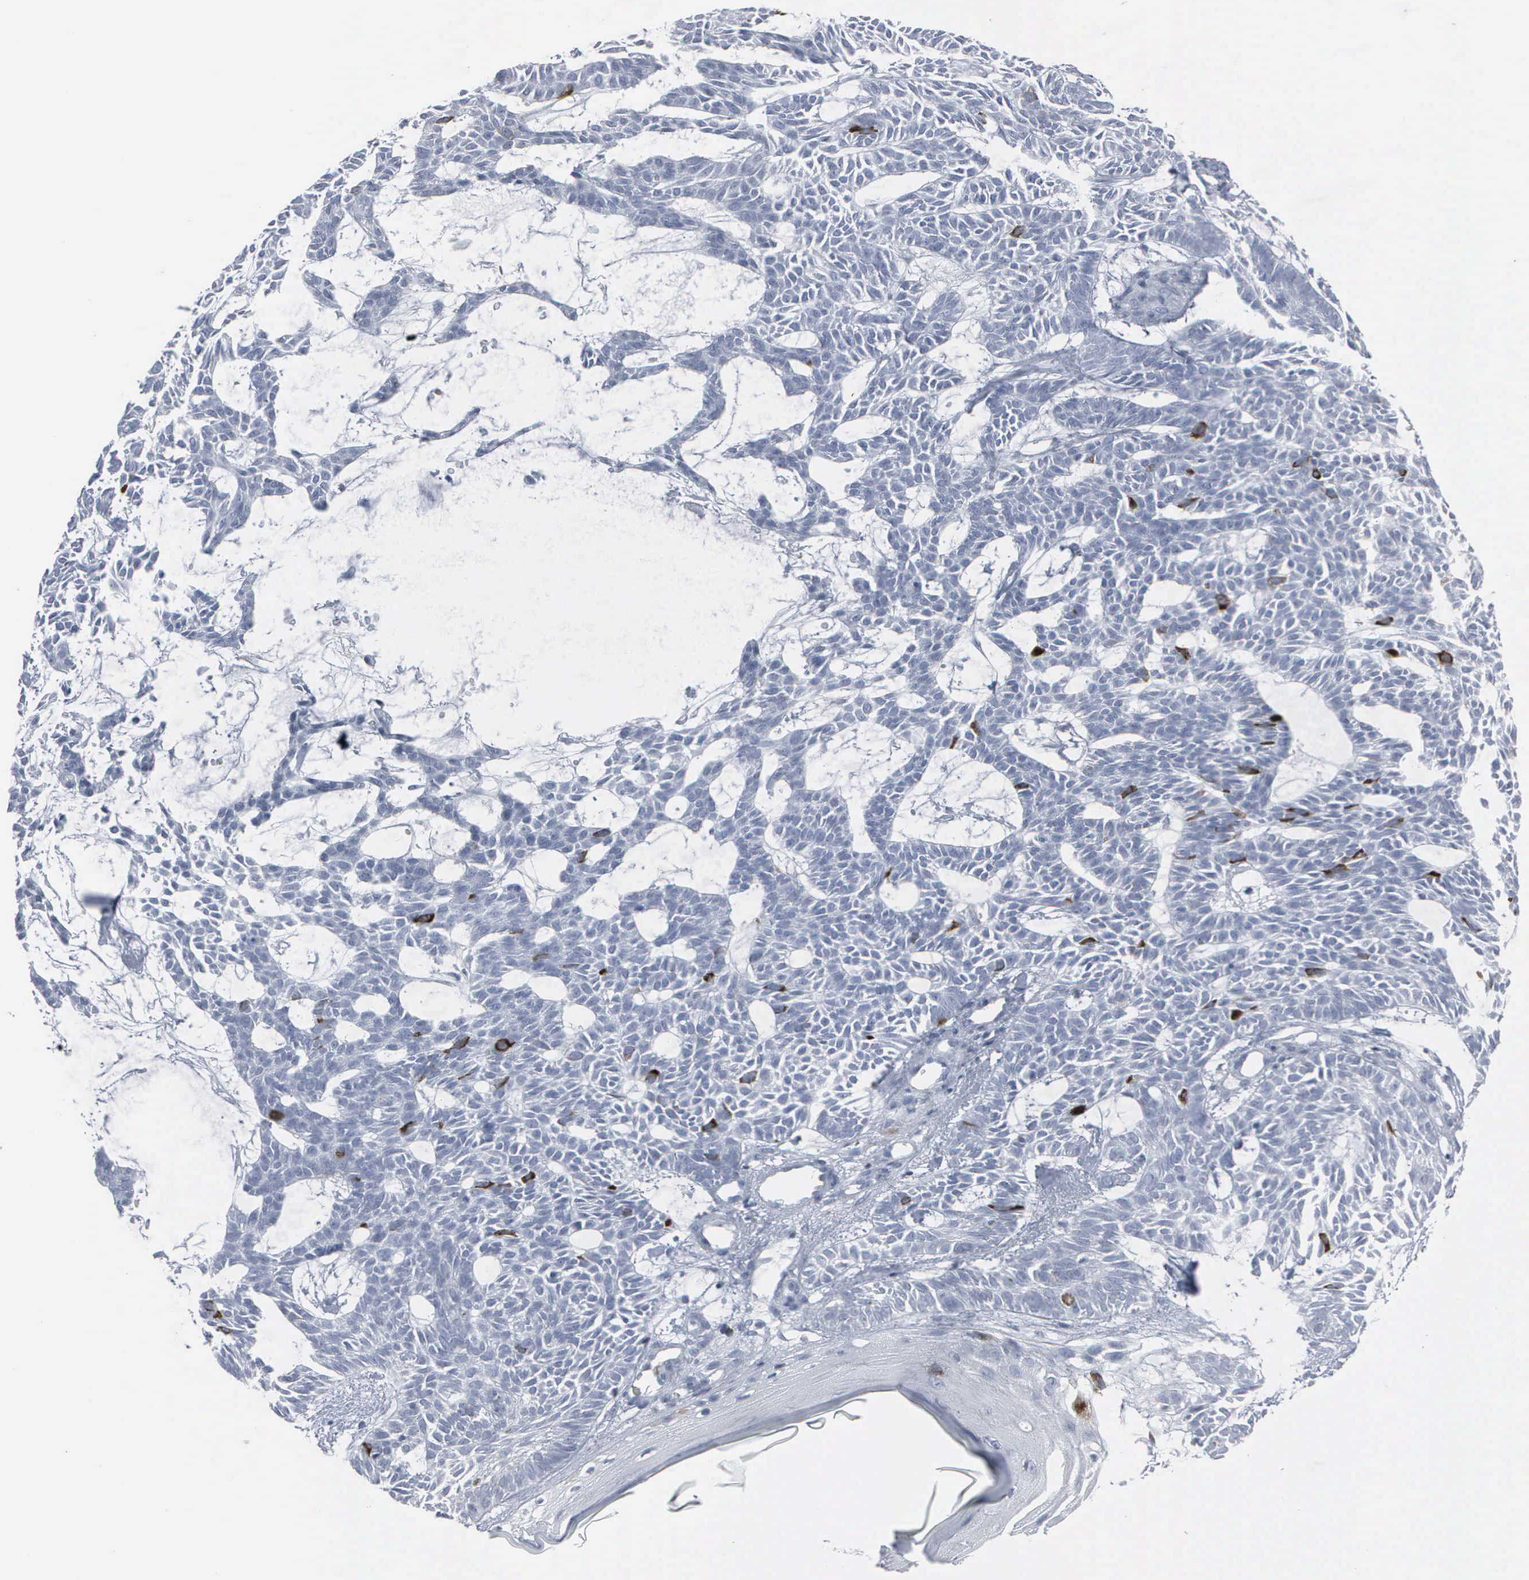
{"staining": {"intensity": "strong", "quantity": "<25%", "location": "cytoplasmic/membranous,nuclear"}, "tissue": "skin cancer", "cell_type": "Tumor cells", "image_type": "cancer", "snomed": [{"axis": "morphology", "description": "Basal cell carcinoma"}, {"axis": "topography", "description": "Skin"}], "caption": "Skin cancer (basal cell carcinoma) tissue reveals strong cytoplasmic/membranous and nuclear expression in about <25% of tumor cells The protein is shown in brown color, while the nuclei are stained blue.", "gene": "CCNB1", "patient": {"sex": "male", "age": 75}}